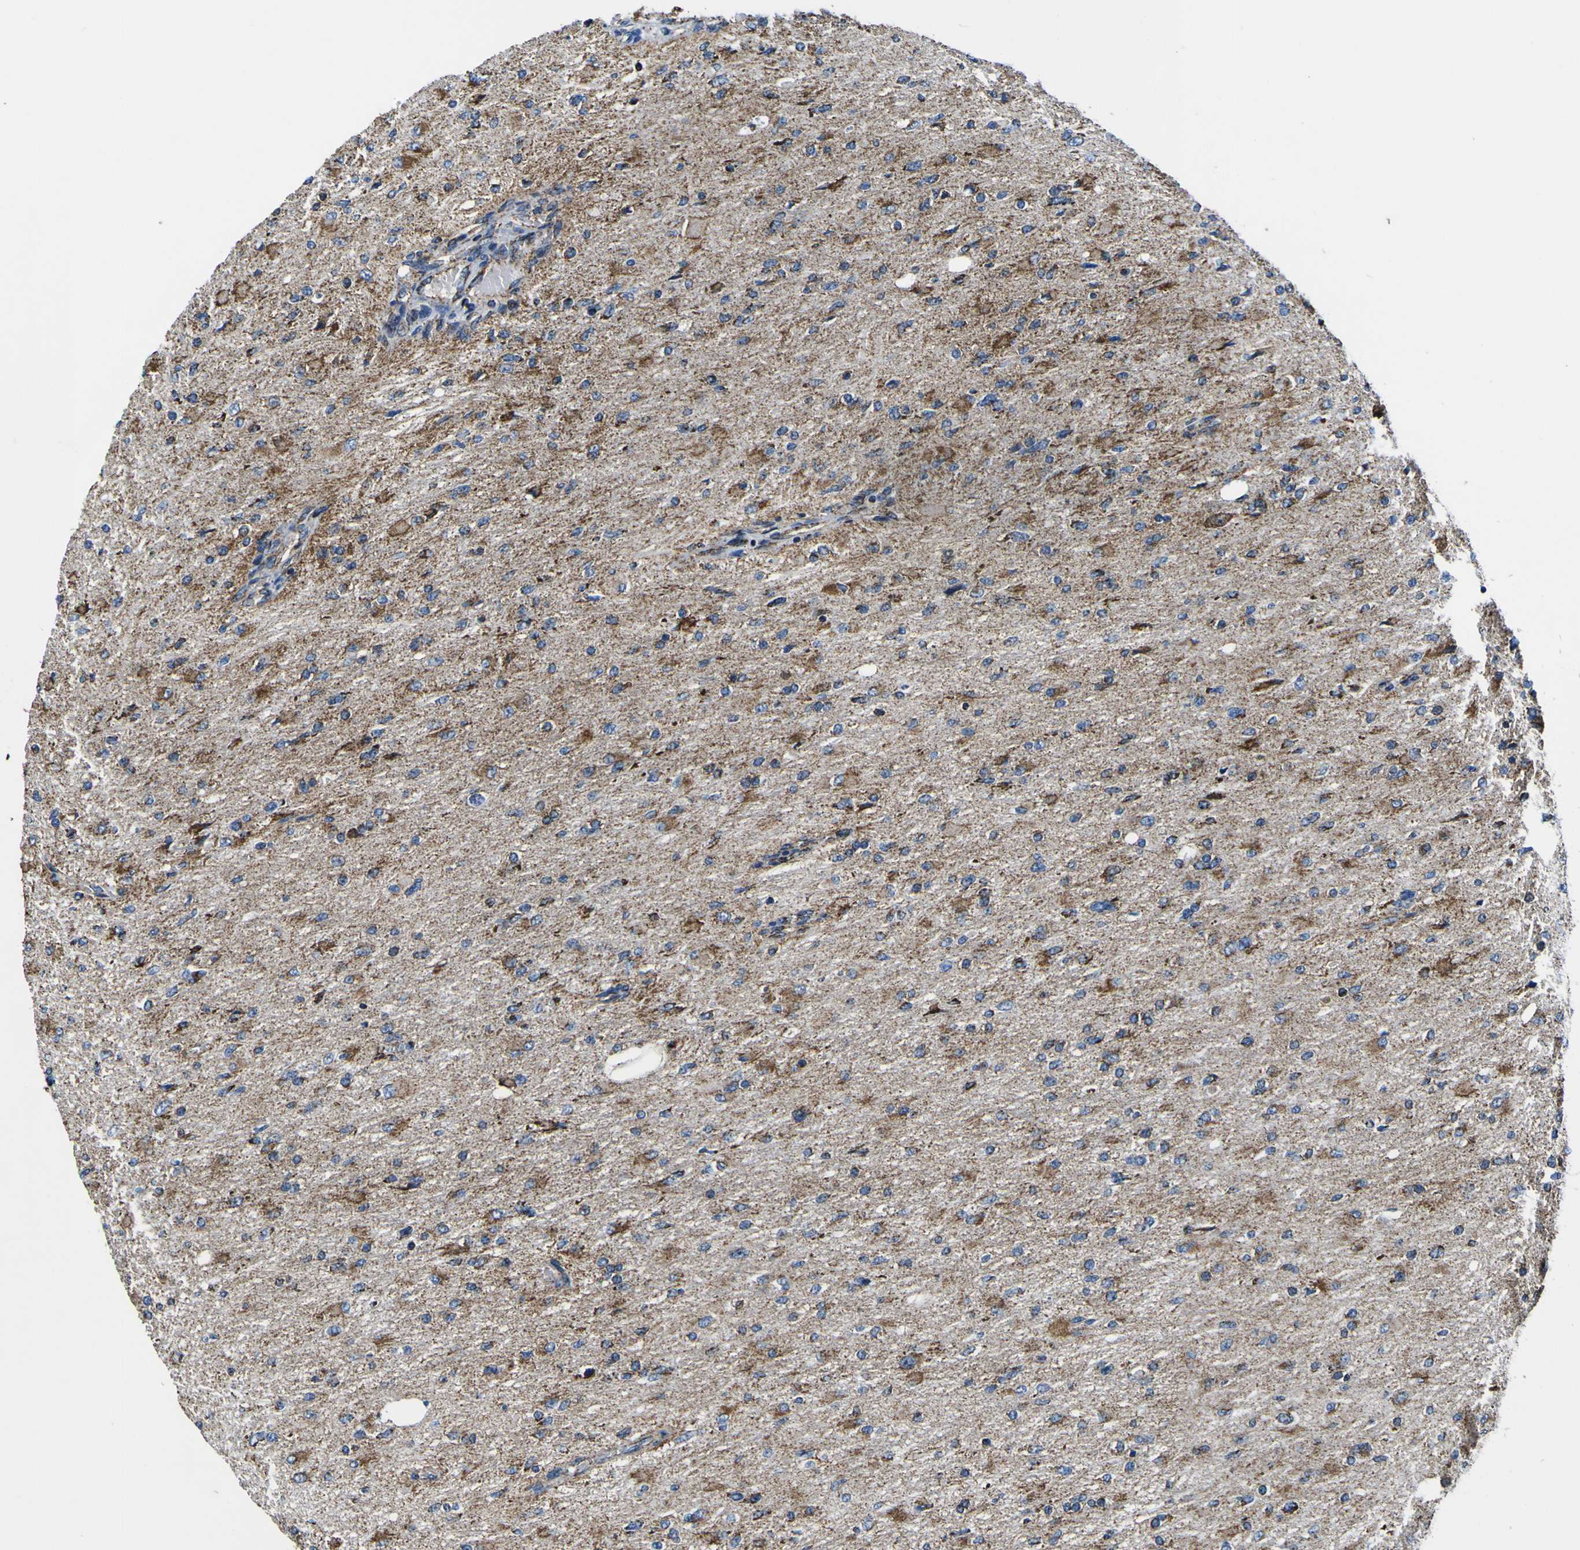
{"staining": {"intensity": "moderate", "quantity": ">75%", "location": "cytoplasmic/membranous"}, "tissue": "glioma", "cell_type": "Tumor cells", "image_type": "cancer", "snomed": [{"axis": "morphology", "description": "Glioma, malignant, High grade"}, {"axis": "topography", "description": "Cerebral cortex"}], "caption": "High-magnification brightfield microscopy of malignant glioma (high-grade) stained with DAB (3,3'-diaminobenzidine) (brown) and counterstained with hematoxylin (blue). tumor cells exhibit moderate cytoplasmic/membranous expression is identified in approximately>75% of cells. Ihc stains the protein of interest in brown and the nuclei are stained blue.", "gene": "PTRH2", "patient": {"sex": "female", "age": 36}}